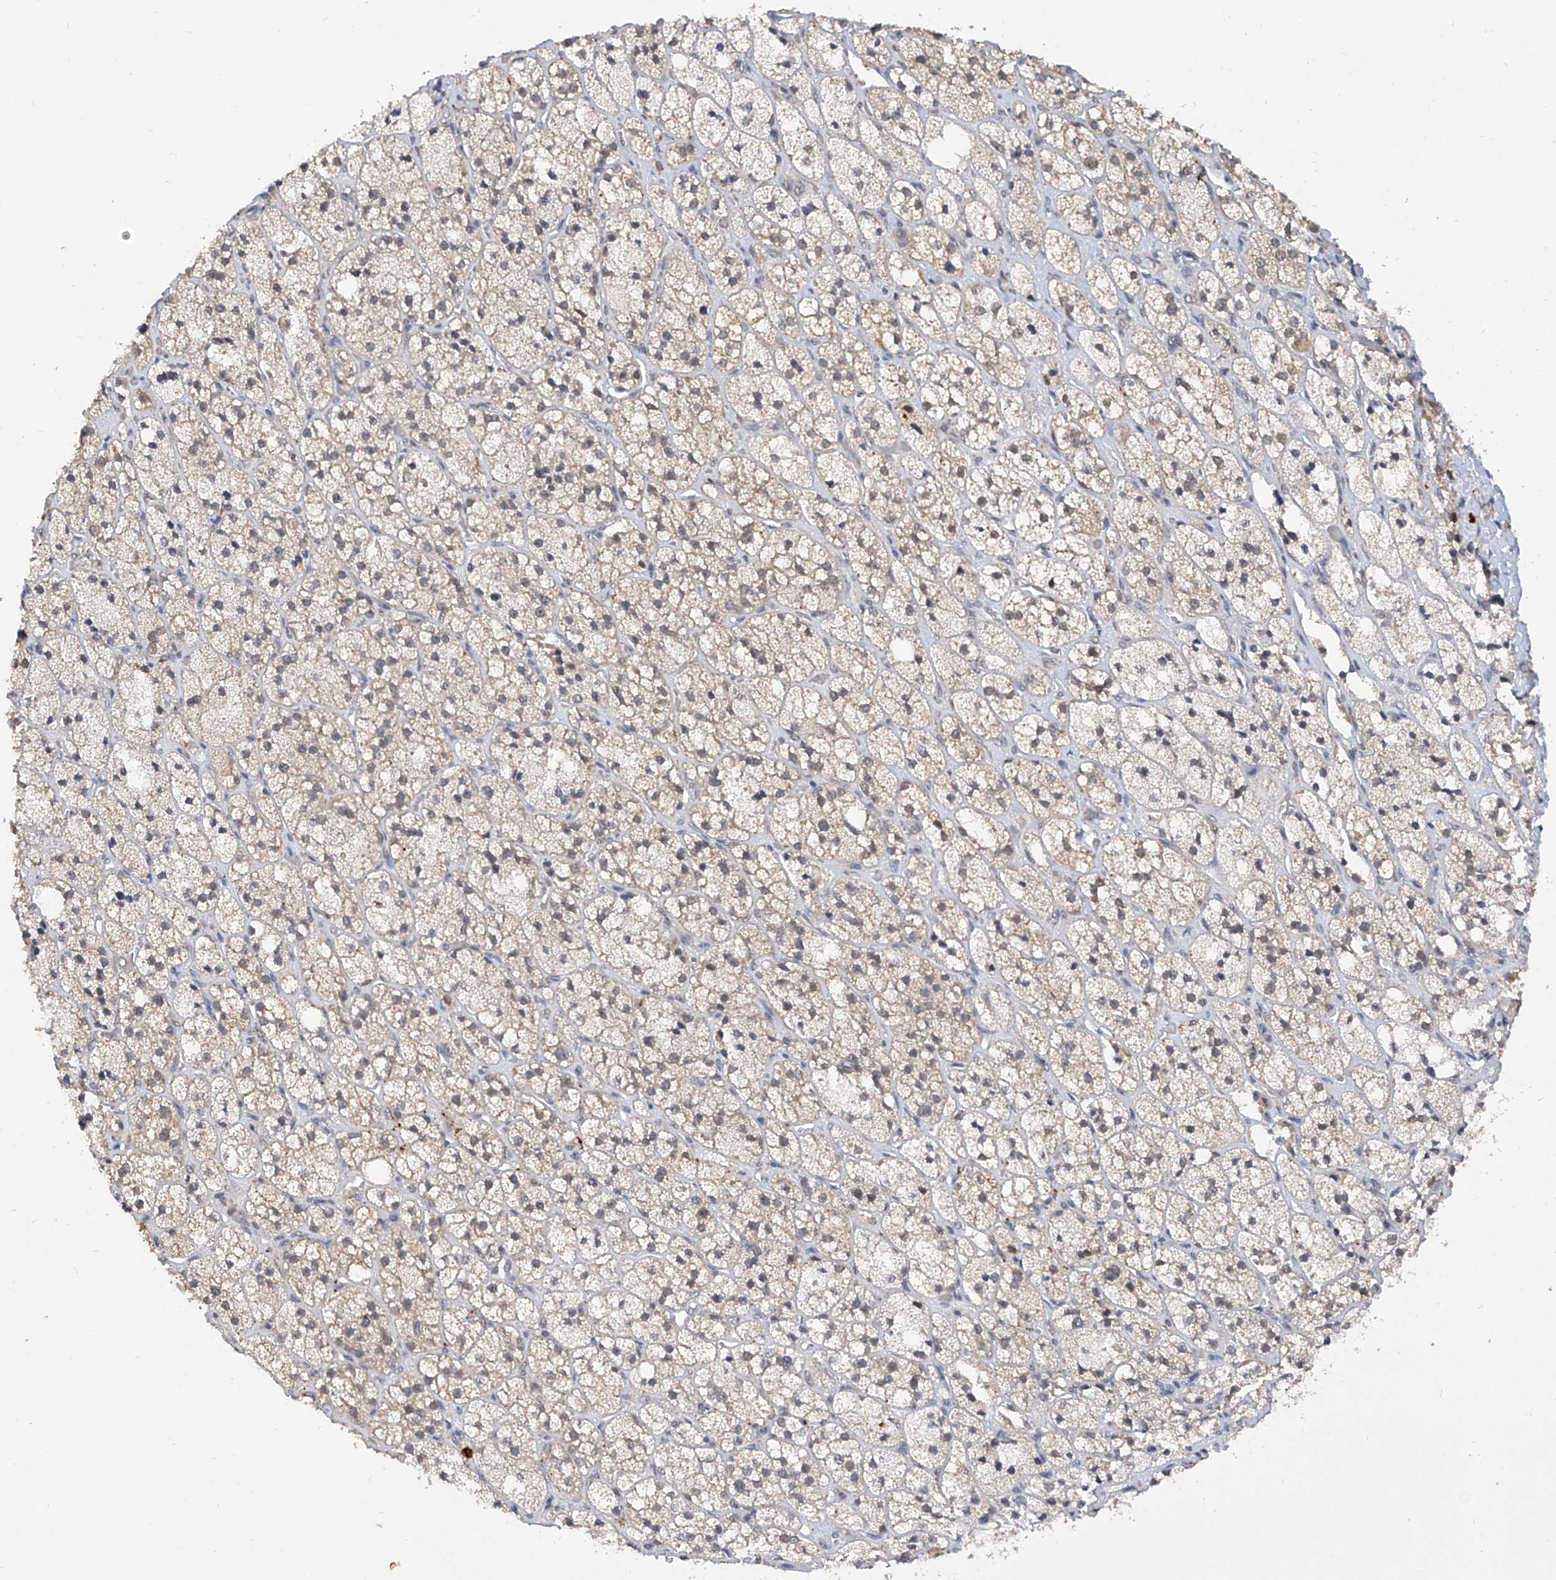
{"staining": {"intensity": "weak", "quantity": "25%-75%", "location": "cytoplasmic/membranous"}, "tissue": "adrenal gland", "cell_type": "Glandular cells", "image_type": "normal", "snomed": [{"axis": "morphology", "description": "Normal tissue, NOS"}, {"axis": "topography", "description": "Adrenal gland"}], "caption": "Protein staining by immunohistochemistry demonstrates weak cytoplasmic/membranous positivity in about 25%-75% of glandular cells in benign adrenal gland. (Brightfield microscopy of DAB IHC at high magnification).", "gene": "CARMIL3", "patient": {"sex": "male", "age": 61}}